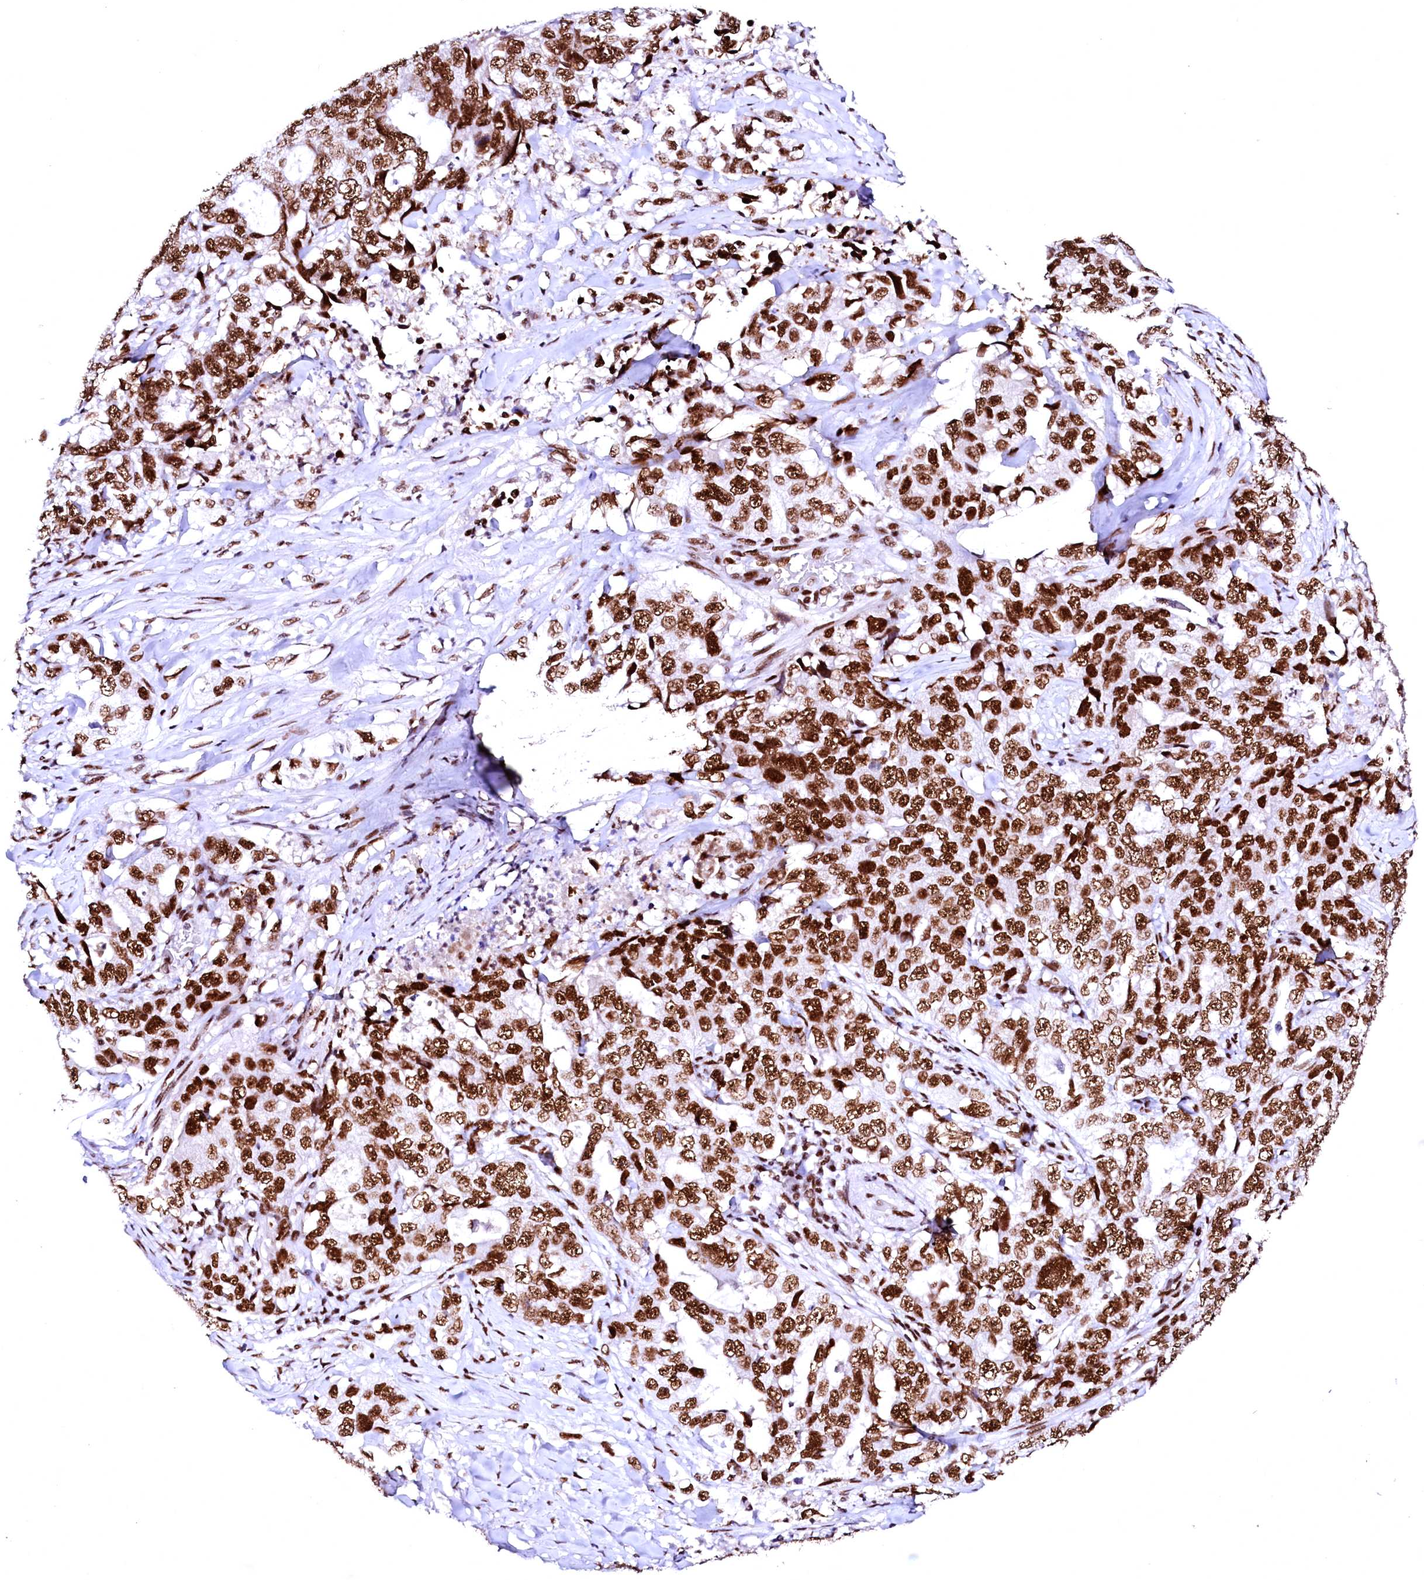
{"staining": {"intensity": "strong", "quantity": ">75%", "location": "nuclear"}, "tissue": "lung cancer", "cell_type": "Tumor cells", "image_type": "cancer", "snomed": [{"axis": "morphology", "description": "Adenocarcinoma, NOS"}, {"axis": "topography", "description": "Lung"}], "caption": "A brown stain shows strong nuclear staining of a protein in lung adenocarcinoma tumor cells. (DAB = brown stain, brightfield microscopy at high magnification).", "gene": "CPSF6", "patient": {"sex": "female", "age": 51}}